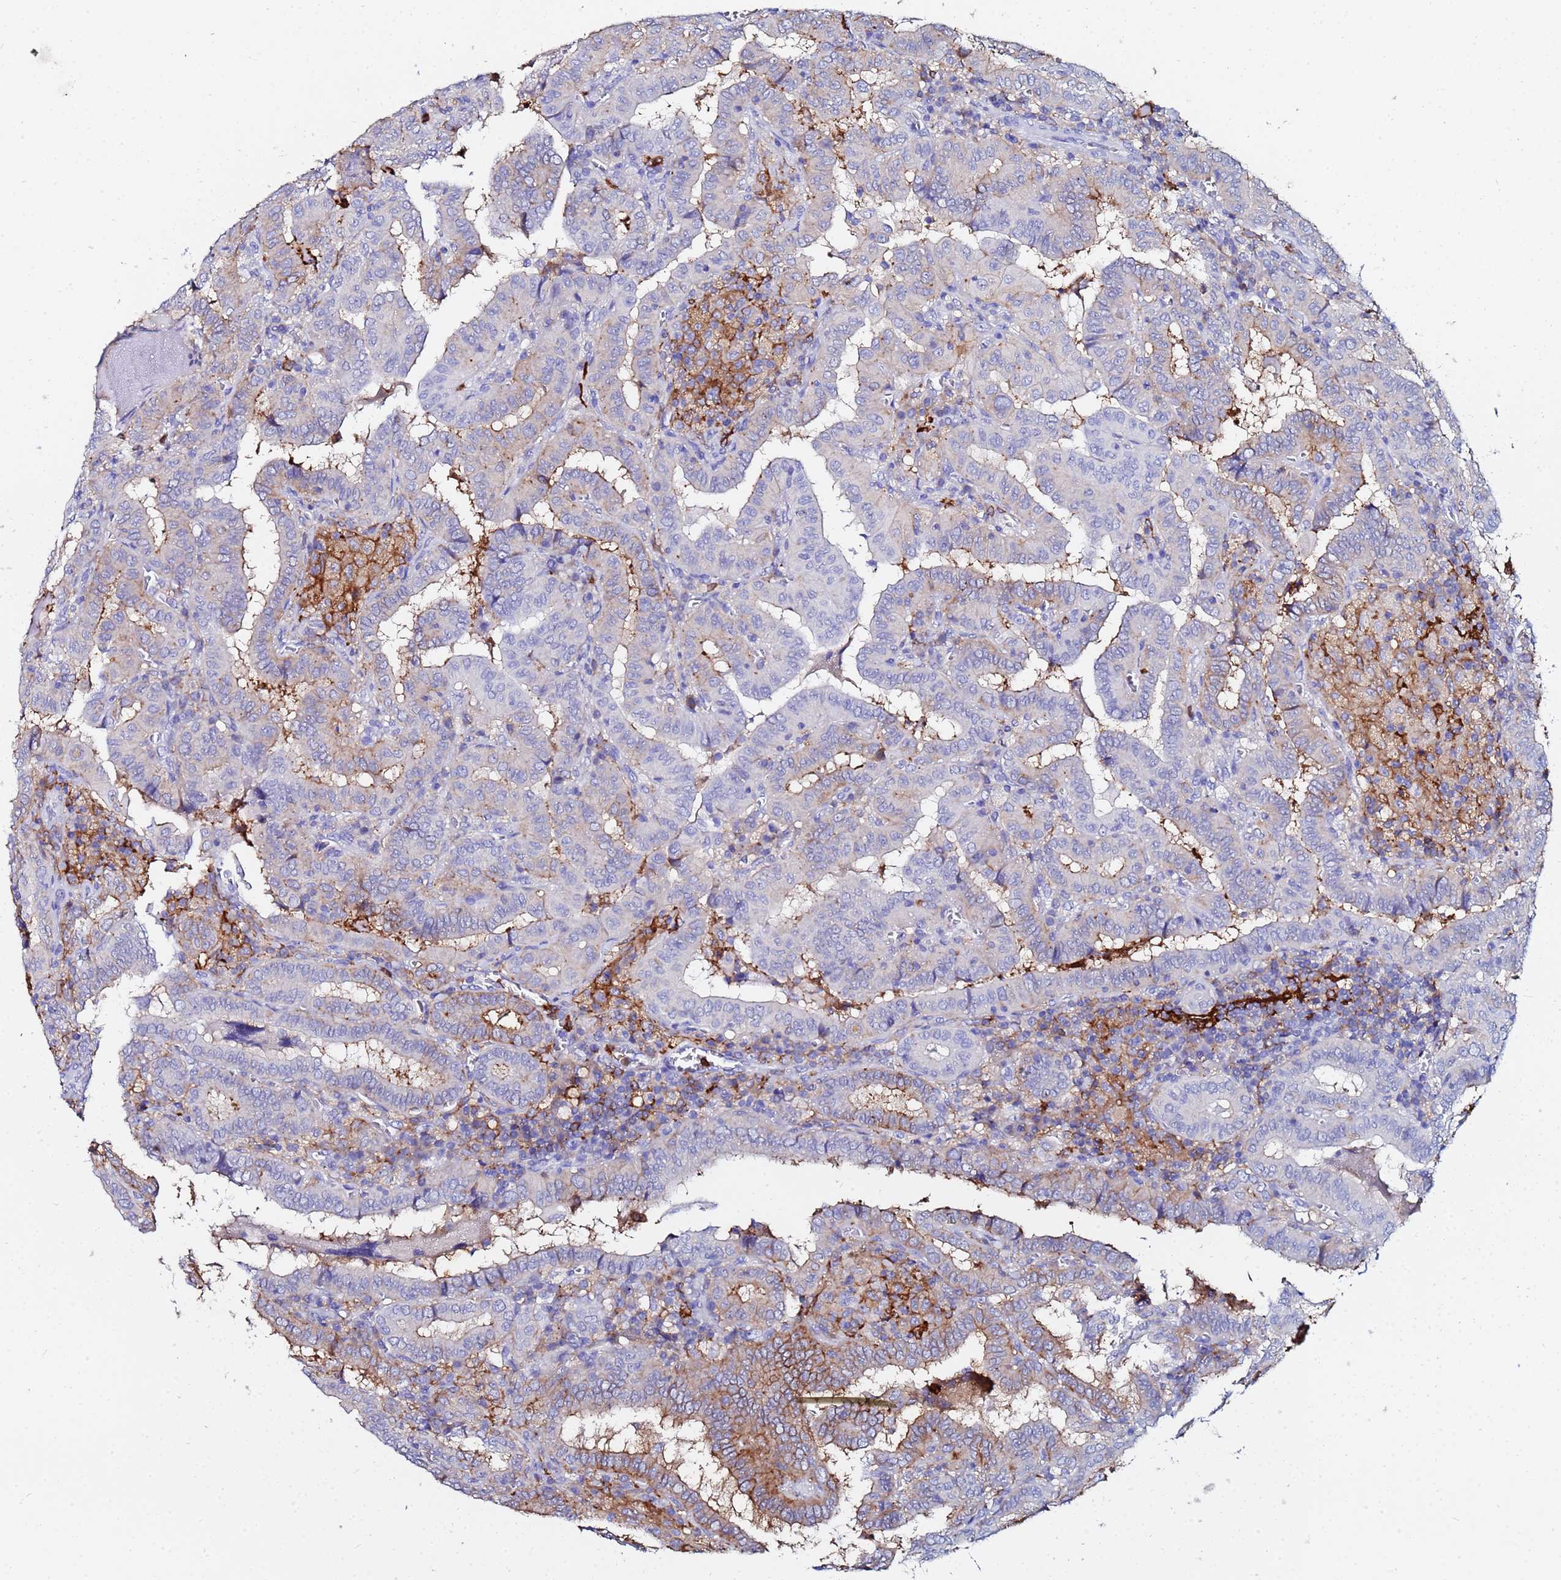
{"staining": {"intensity": "moderate", "quantity": "<25%", "location": "cytoplasmic/membranous"}, "tissue": "thyroid cancer", "cell_type": "Tumor cells", "image_type": "cancer", "snomed": [{"axis": "morphology", "description": "Papillary adenocarcinoma, NOS"}, {"axis": "topography", "description": "Thyroid gland"}], "caption": "There is low levels of moderate cytoplasmic/membranous expression in tumor cells of thyroid cancer (papillary adenocarcinoma), as demonstrated by immunohistochemical staining (brown color).", "gene": "BASP1", "patient": {"sex": "female", "age": 72}}